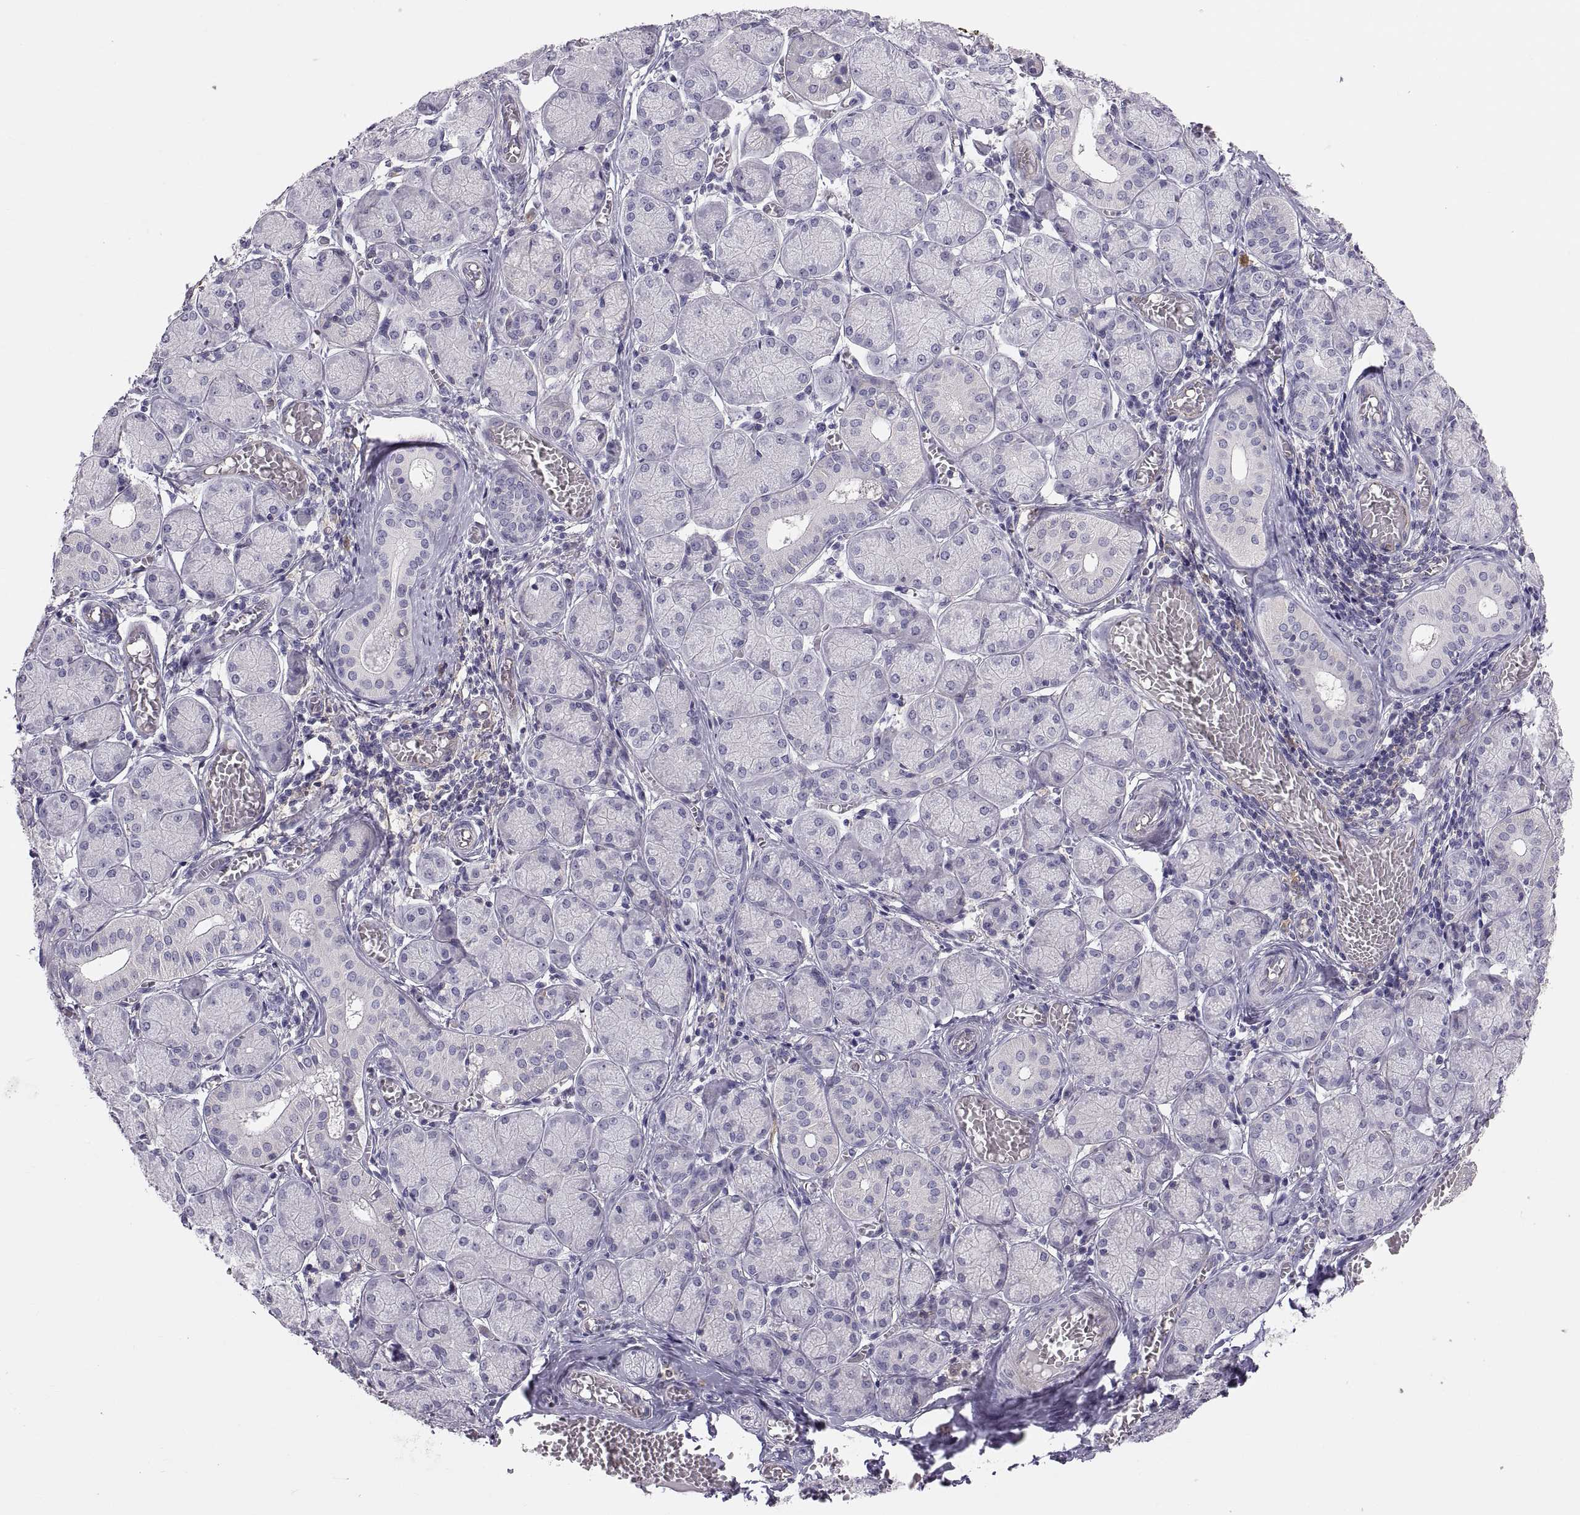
{"staining": {"intensity": "negative", "quantity": "none", "location": "none"}, "tissue": "salivary gland", "cell_type": "Glandular cells", "image_type": "normal", "snomed": [{"axis": "morphology", "description": "Normal tissue, NOS"}, {"axis": "topography", "description": "Salivary gland"}, {"axis": "topography", "description": "Peripheral nerve tissue"}], "caption": "Micrograph shows no significant protein staining in glandular cells of benign salivary gland.", "gene": "RALB", "patient": {"sex": "female", "age": 24}}